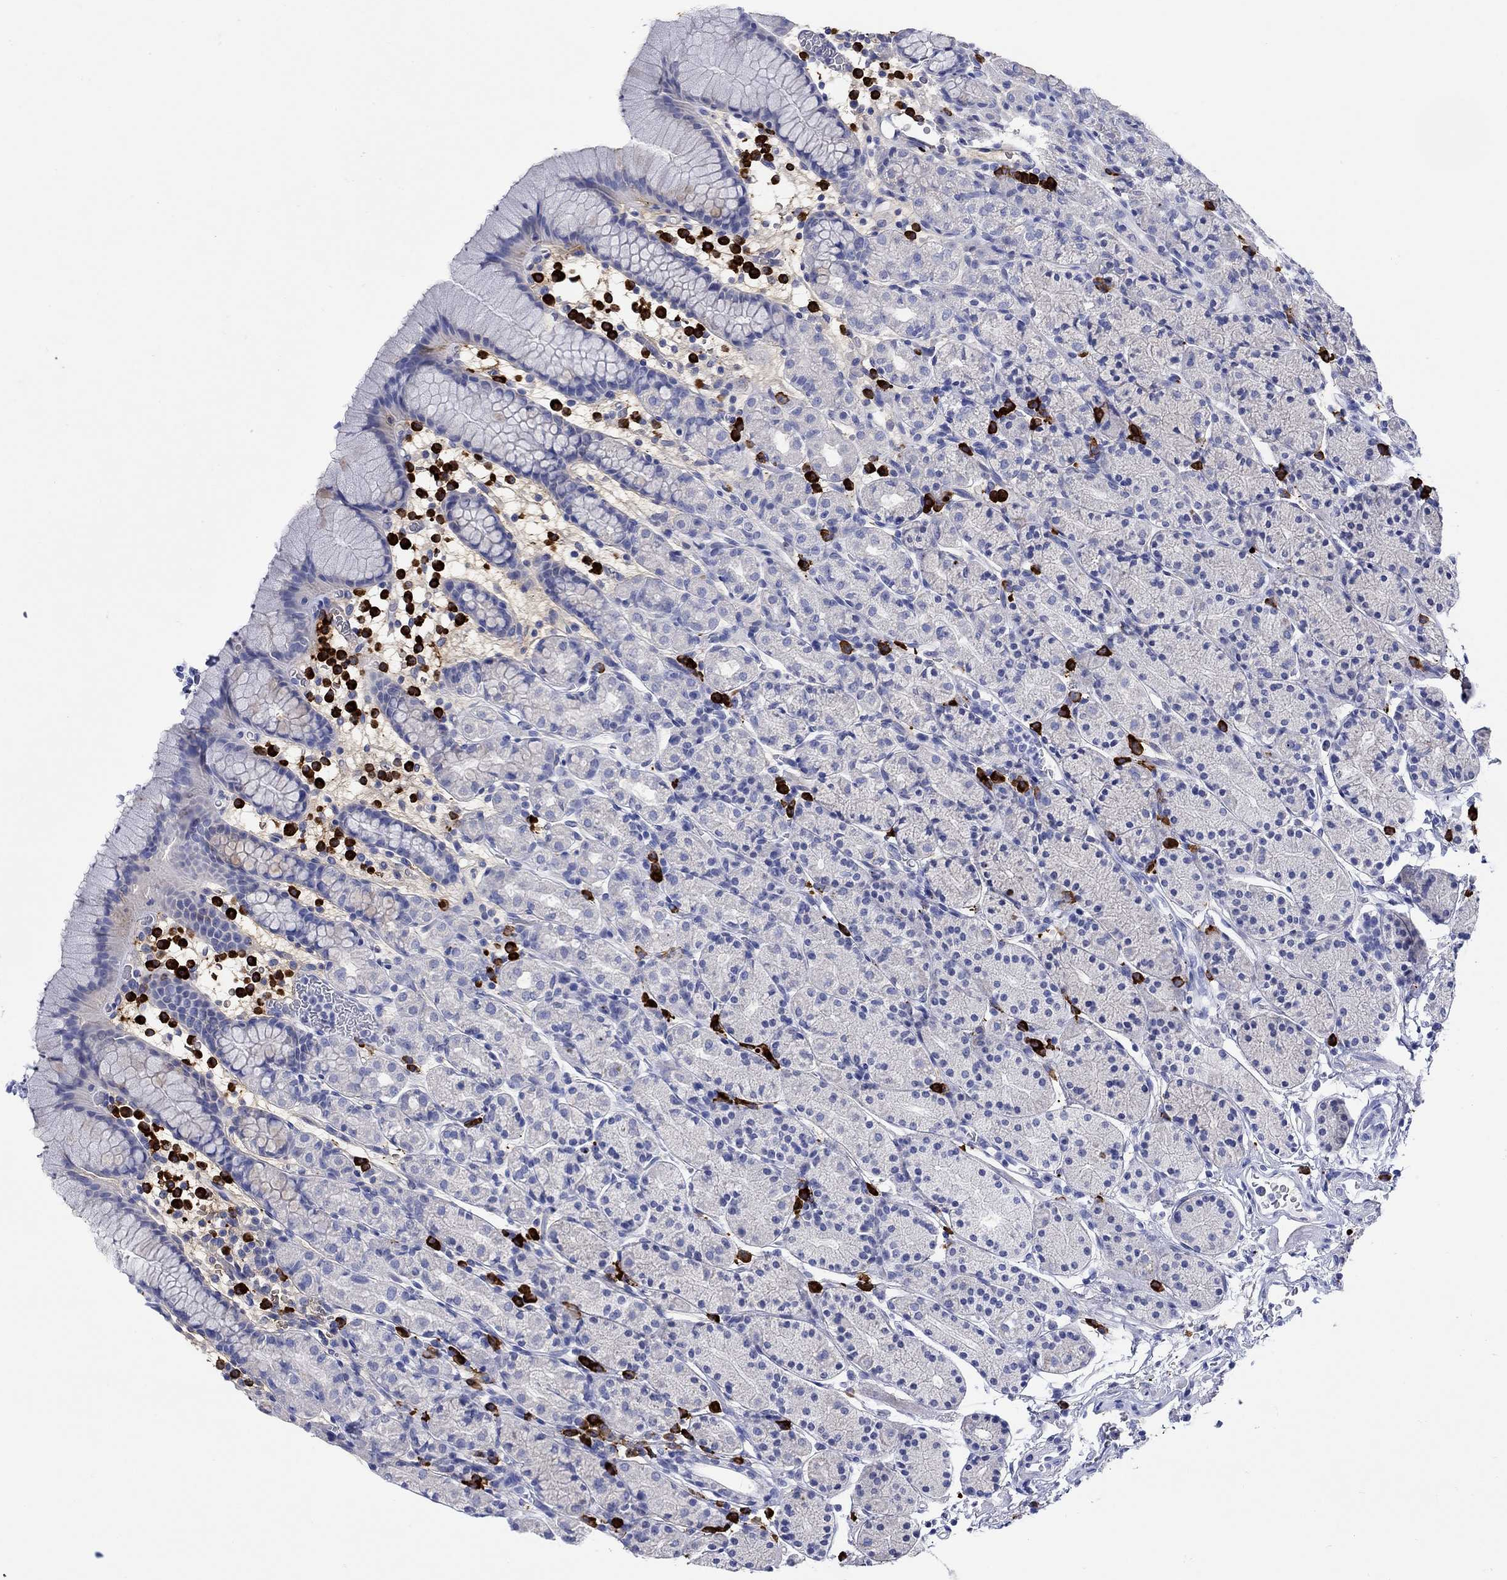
{"staining": {"intensity": "negative", "quantity": "none", "location": "none"}, "tissue": "stomach", "cell_type": "Glandular cells", "image_type": "normal", "snomed": [{"axis": "morphology", "description": "Normal tissue, NOS"}, {"axis": "topography", "description": "Stomach, upper"}, {"axis": "topography", "description": "Stomach"}], "caption": "The histopathology image exhibits no staining of glandular cells in benign stomach. (Stains: DAB immunohistochemistry (IHC) with hematoxylin counter stain, Microscopy: brightfield microscopy at high magnification).", "gene": "P2RY6", "patient": {"sex": "male", "age": 62}}